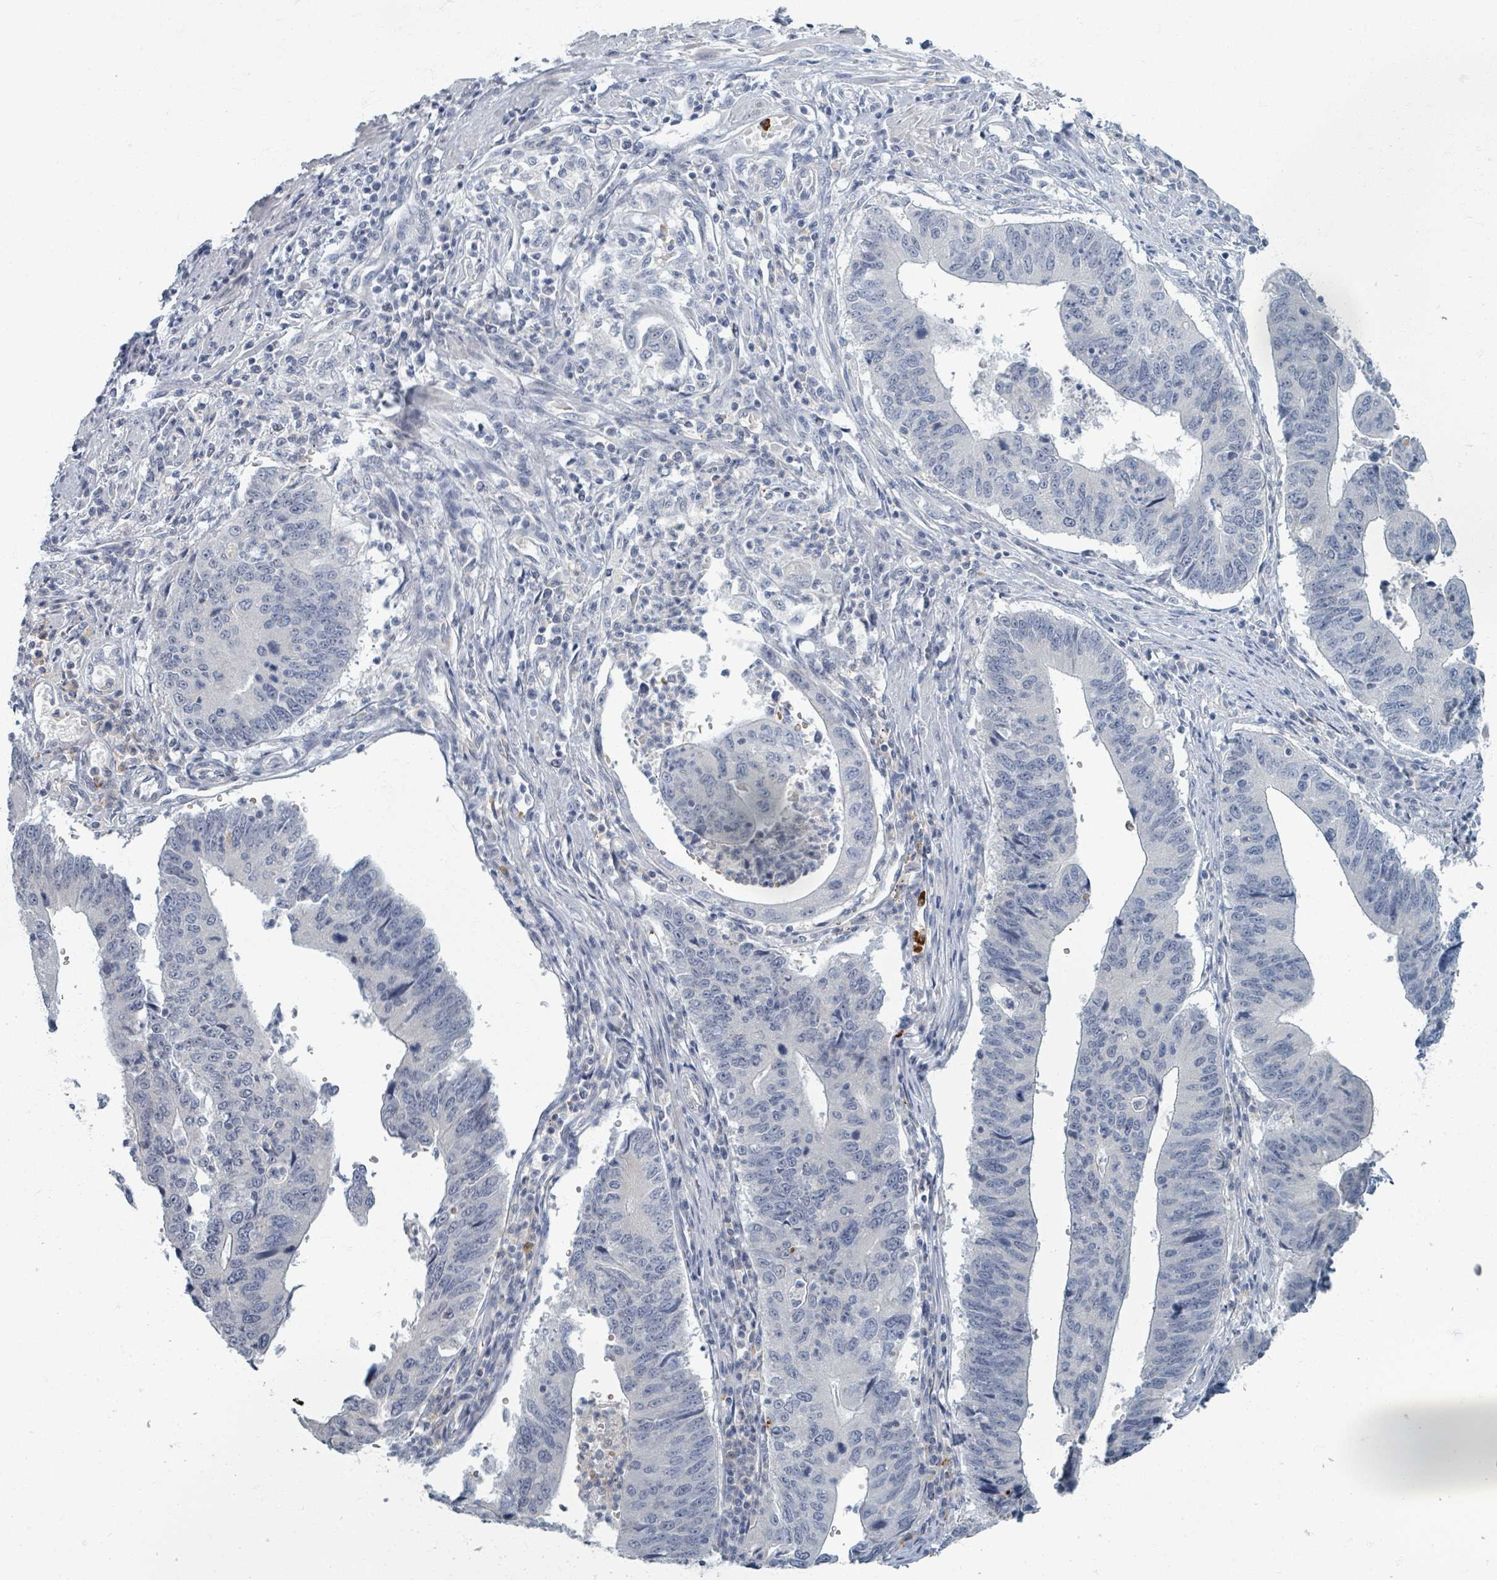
{"staining": {"intensity": "negative", "quantity": "none", "location": "none"}, "tissue": "stomach cancer", "cell_type": "Tumor cells", "image_type": "cancer", "snomed": [{"axis": "morphology", "description": "Adenocarcinoma, NOS"}, {"axis": "topography", "description": "Stomach"}], "caption": "Immunohistochemistry histopathology image of stomach adenocarcinoma stained for a protein (brown), which shows no positivity in tumor cells.", "gene": "WNT11", "patient": {"sex": "male", "age": 59}}